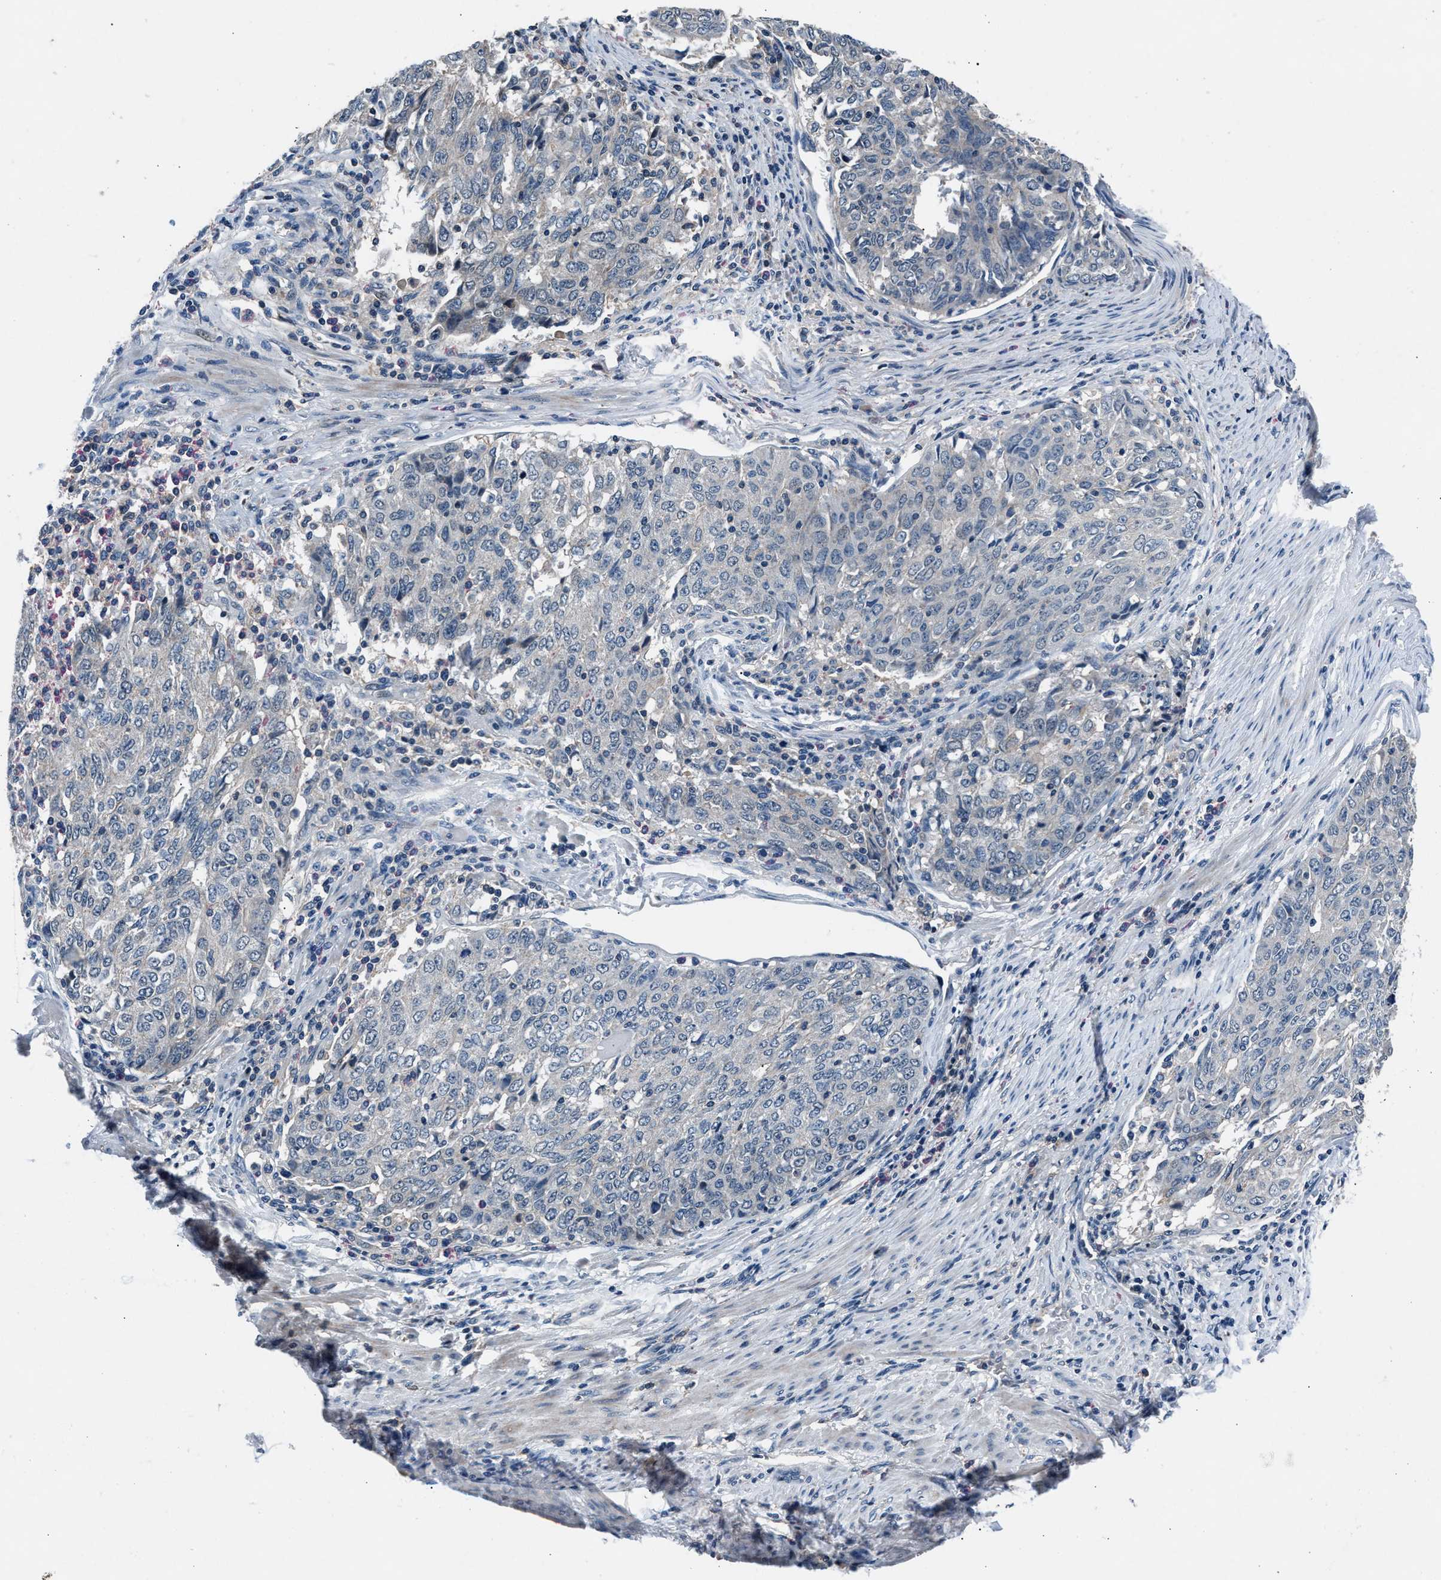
{"staining": {"intensity": "negative", "quantity": "none", "location": "none"}, "tissue": "endometrial cancer", "cell_type": "Tumor cells", "image_type": "cancer", "snomed": [{"axis": "morphology", "description": "Adenocarcinoma, NOS"}, {"axis": "topography", "description": "Endometrium"}], "caption": "This is an IHC photomicrograph of human endometrial adenocarcinoma. There is no expression in tumor cells.", "gene": "DENND6B", "patient": {"sex": "female", "age": 80}}